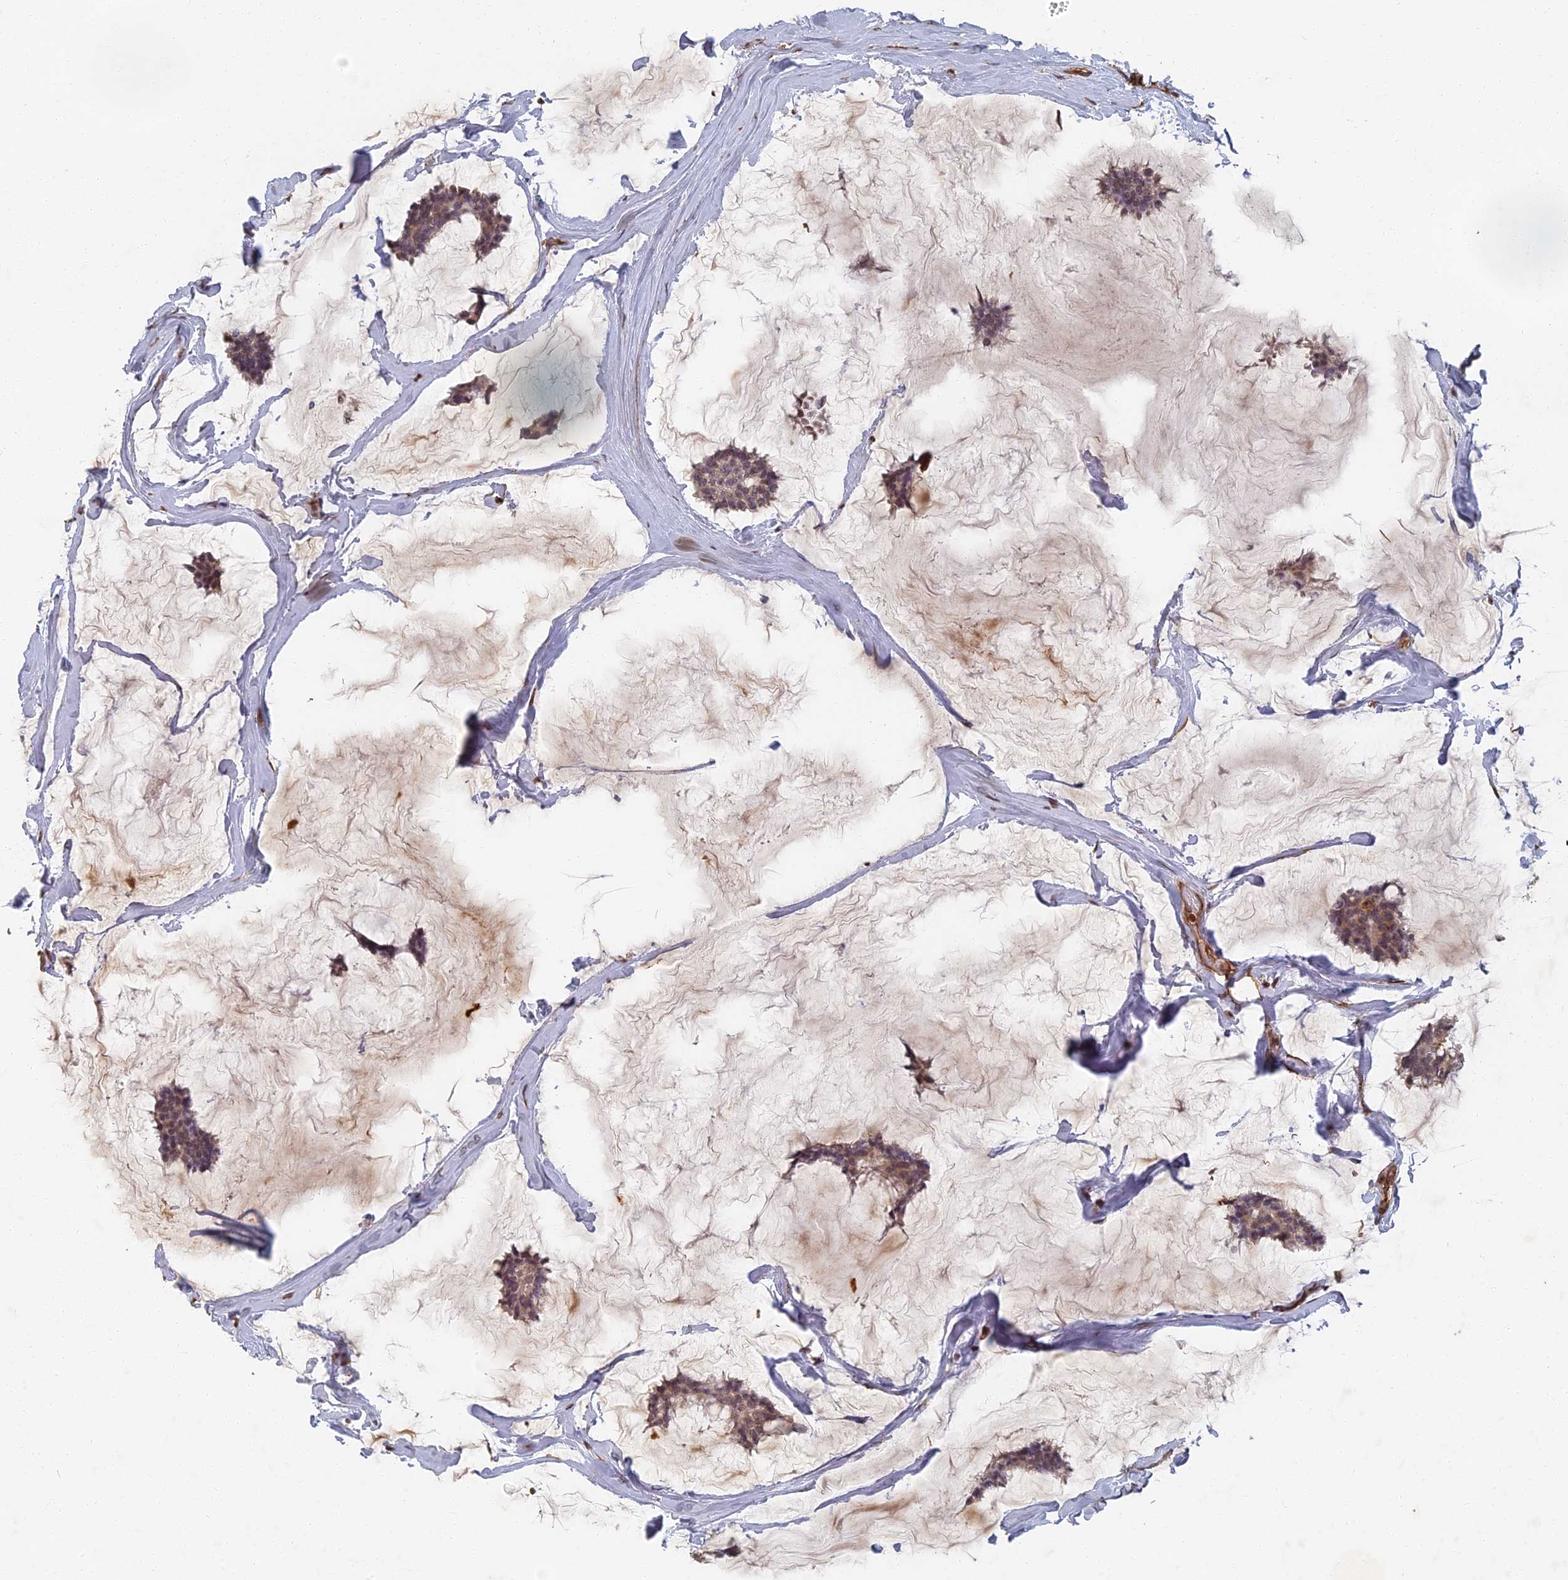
{"staining": {"intensity": "weak", "quantity": ">75%", "location": "cytoplasmic/membranous,nuclear"}, "tissue": "breast cancer", "cell_type": "Tumor cells", "image_type": "cancer", "snomed": [{"axis": "morphology", "description": "Duct carcinoma"}, {"axis": "topography", "description": "Breast"}], "caption": "Breast cancer (intraductal carcinoma) tissue demonstrates weak cytoplasmic/membranous and nuclear positivity in approximately >75% of tumor cells", "gene": "ABCB10", "patient": {"sex": "female", "age": 93}}